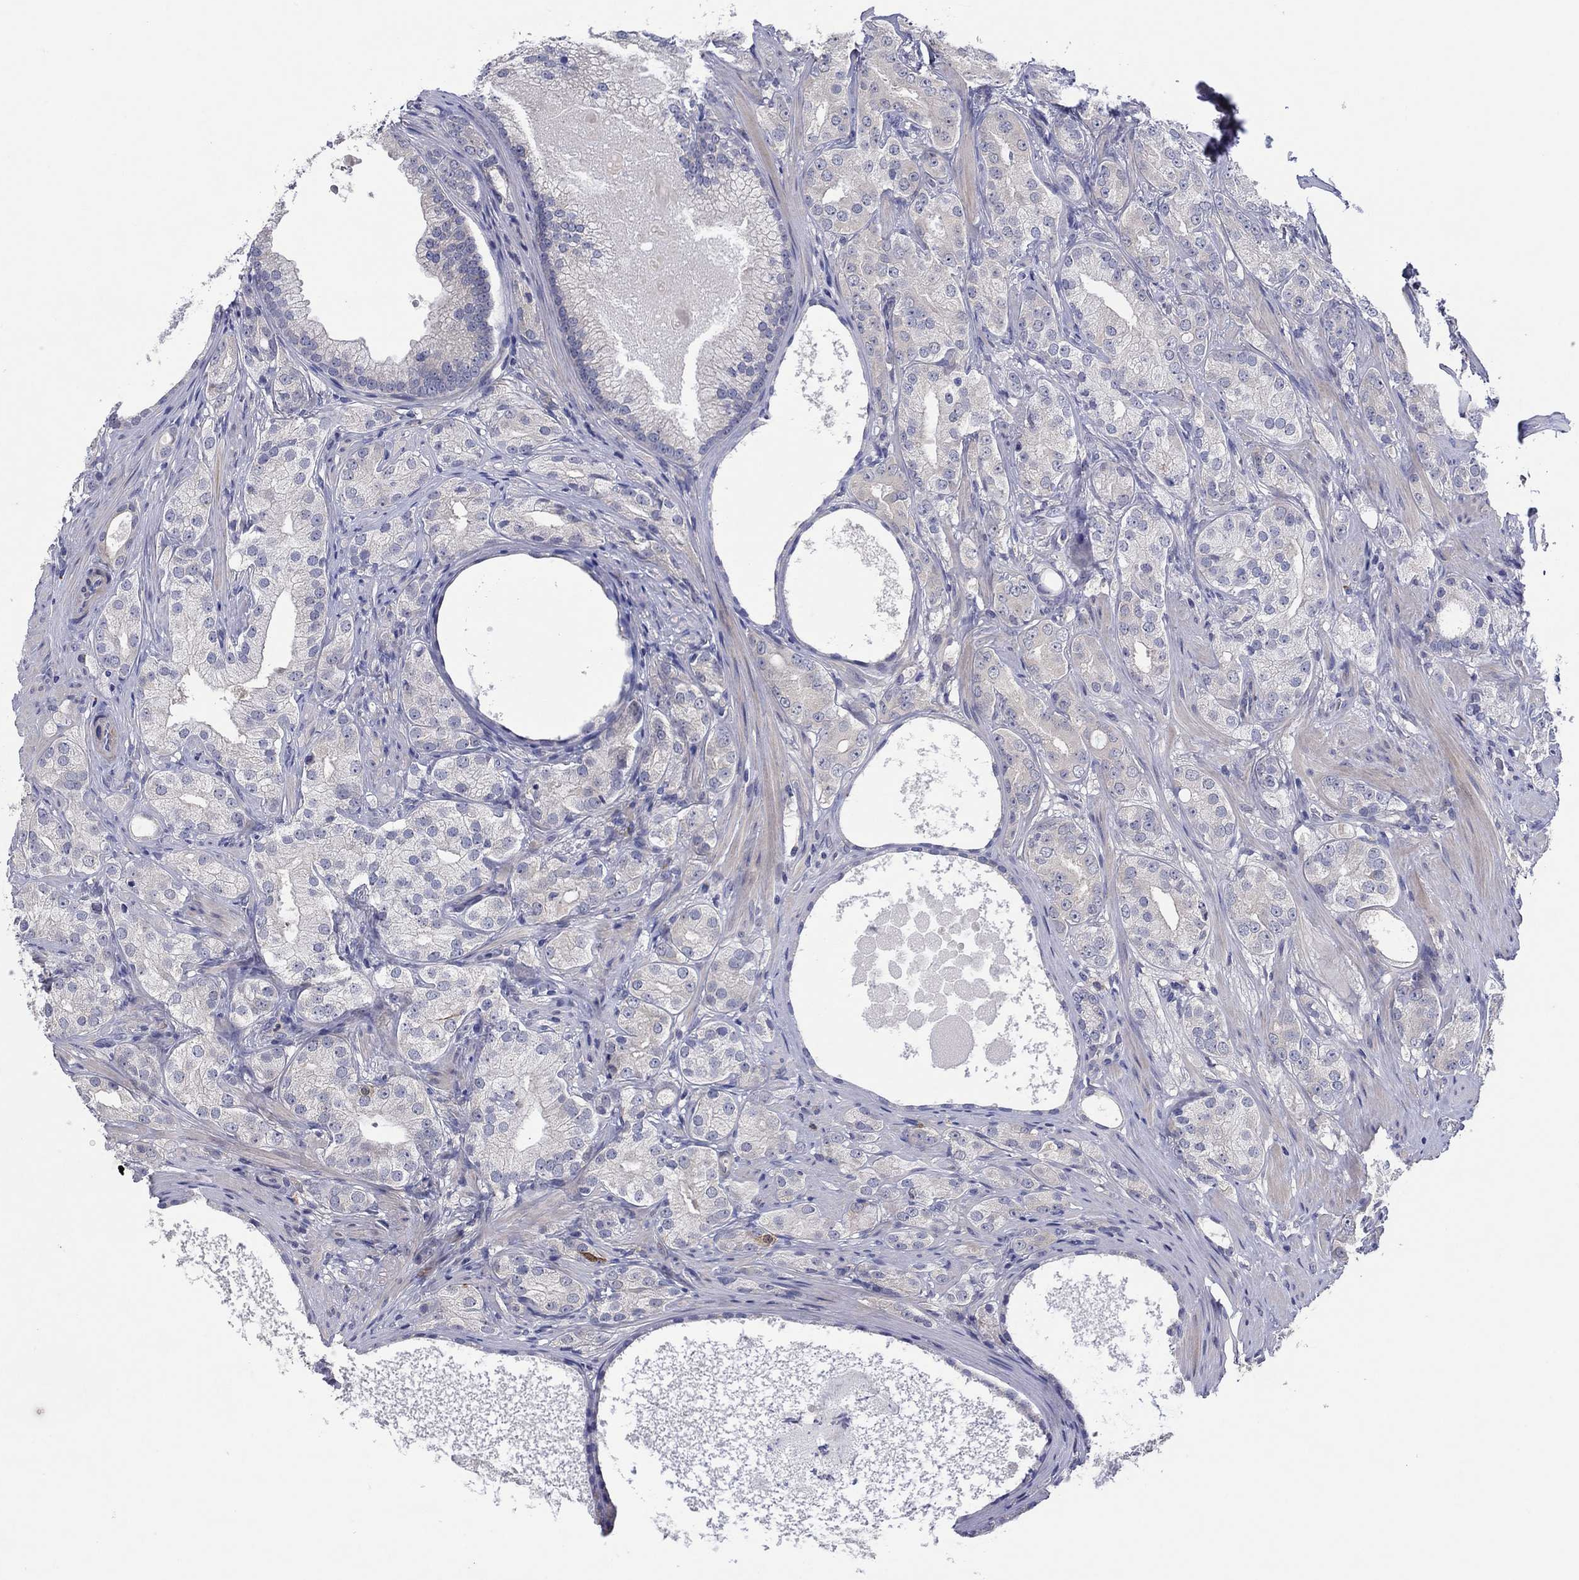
{"staining": {"intensity": "negative", "quantity": "none", "location": "none"}, "tissue": "prostate cancer", "cell_type": "Tumor cells", "image_type": "cancer", "snomed": [{"axis": "morphology", "description": "Adenocarcinoma, High grade"}, {"axis": "topography", "description": "Prostate and seminal vesicle, NOS"}], "caption": "Micrograph shows no significant protein positivity in tumor cells of prostate cancer.", "gene": "HDC", "patient": {"sex": "male", "age": 62}}